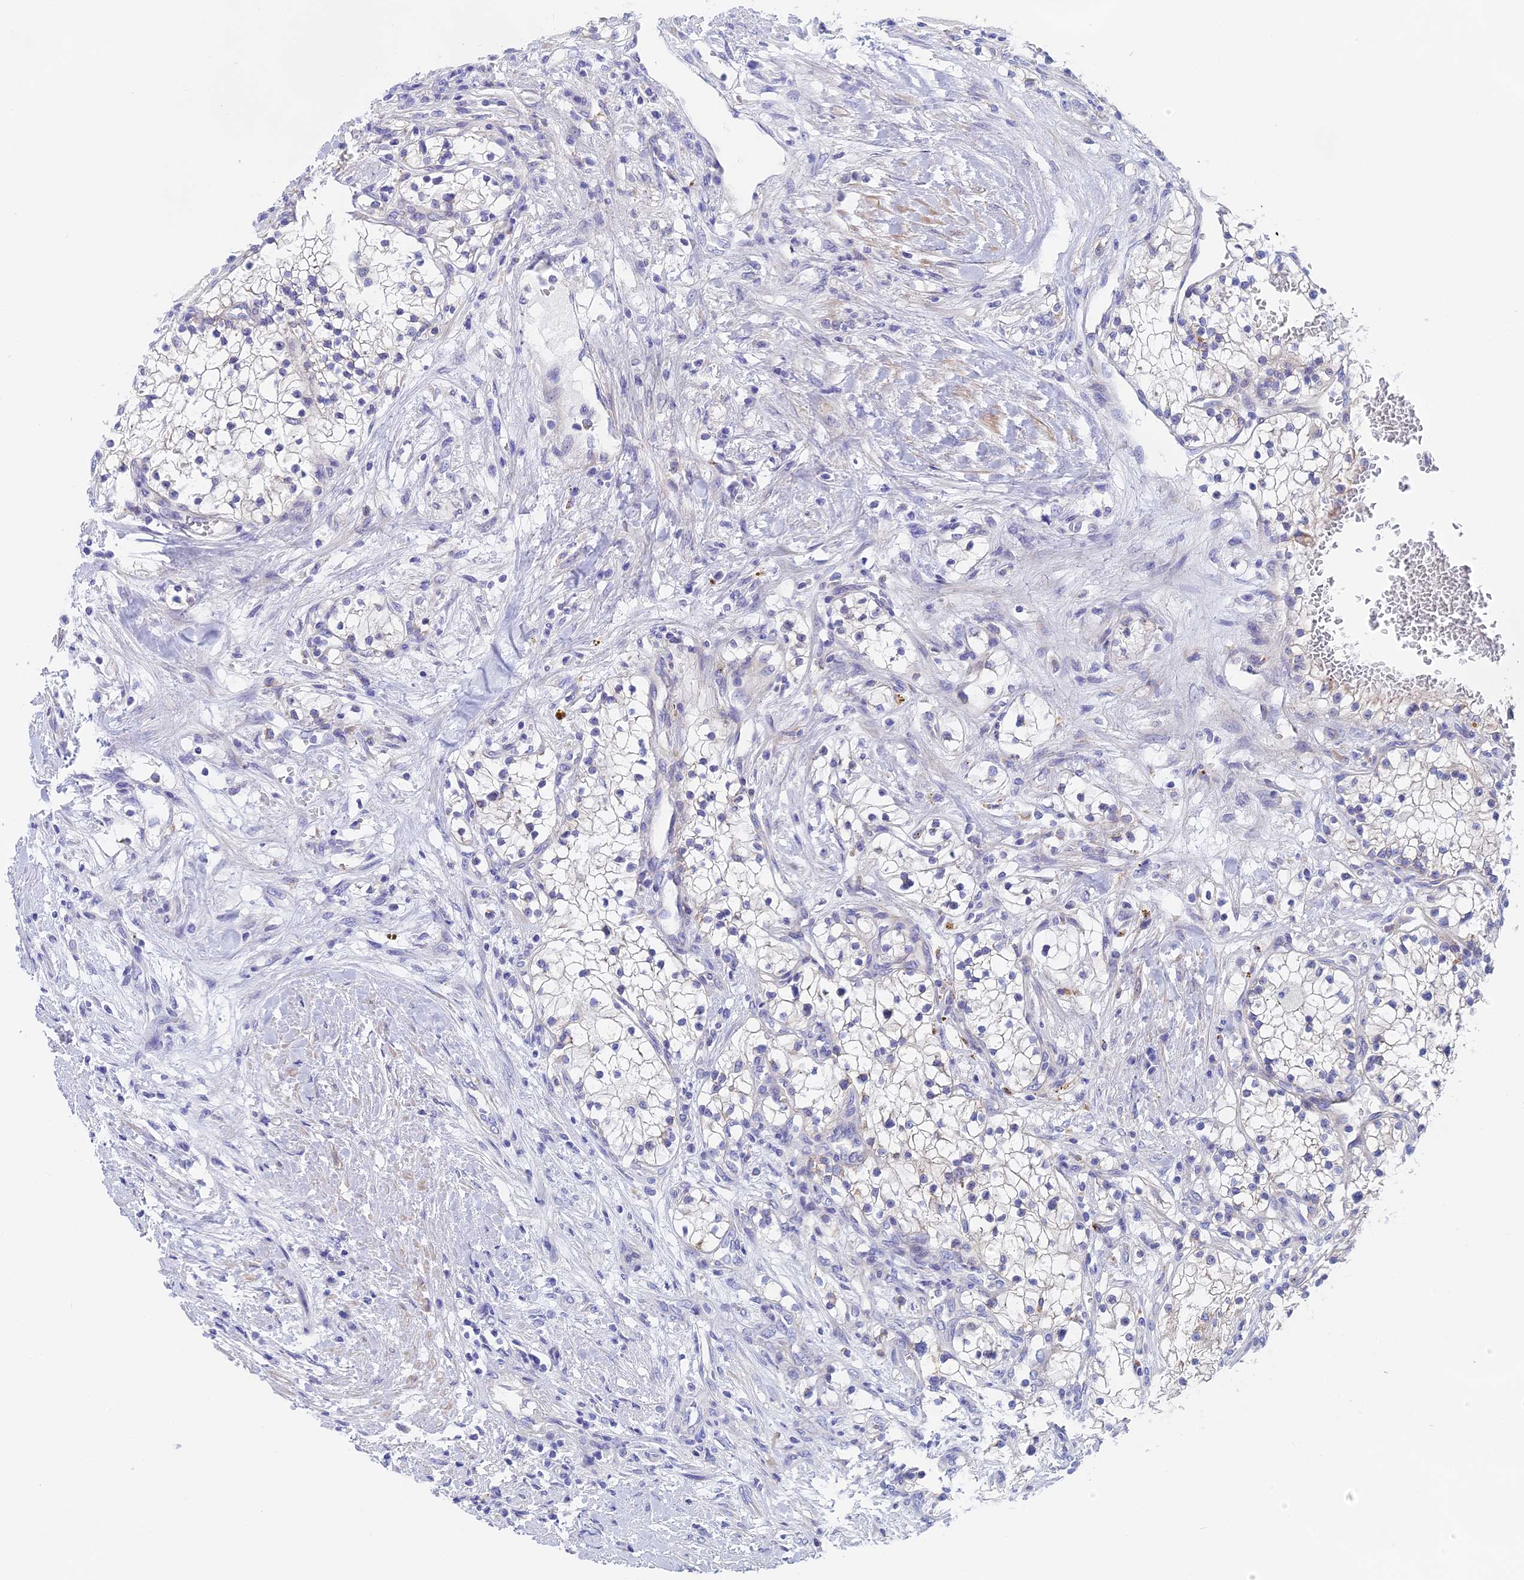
{"staining": {"intensity": "weak", "quantity": "25%-75%", "location": "cytoplasmic/membranous"}, "tissue": "renal cancer", "cell_type": "Tumor cells", "image_type": "cancer", "snomed": [{"axis": "morphology", "description": "Normal tissue, NOS"}, {"axis": "morphology", "description": "Adenocarcinoma, NOS"}, {"axis": "topography", "description": "Kidney"}], "caption": "Tumor cells exhibit weak cytoplasmic/membranous staining in about 25%-75% of cells in renal cancer (adenocarcinoma). Ihc stains the protein in brown and the nuclei are stained blue.", "gene": "GLB1L", "patient": {"sex": "male", "age": 68}}